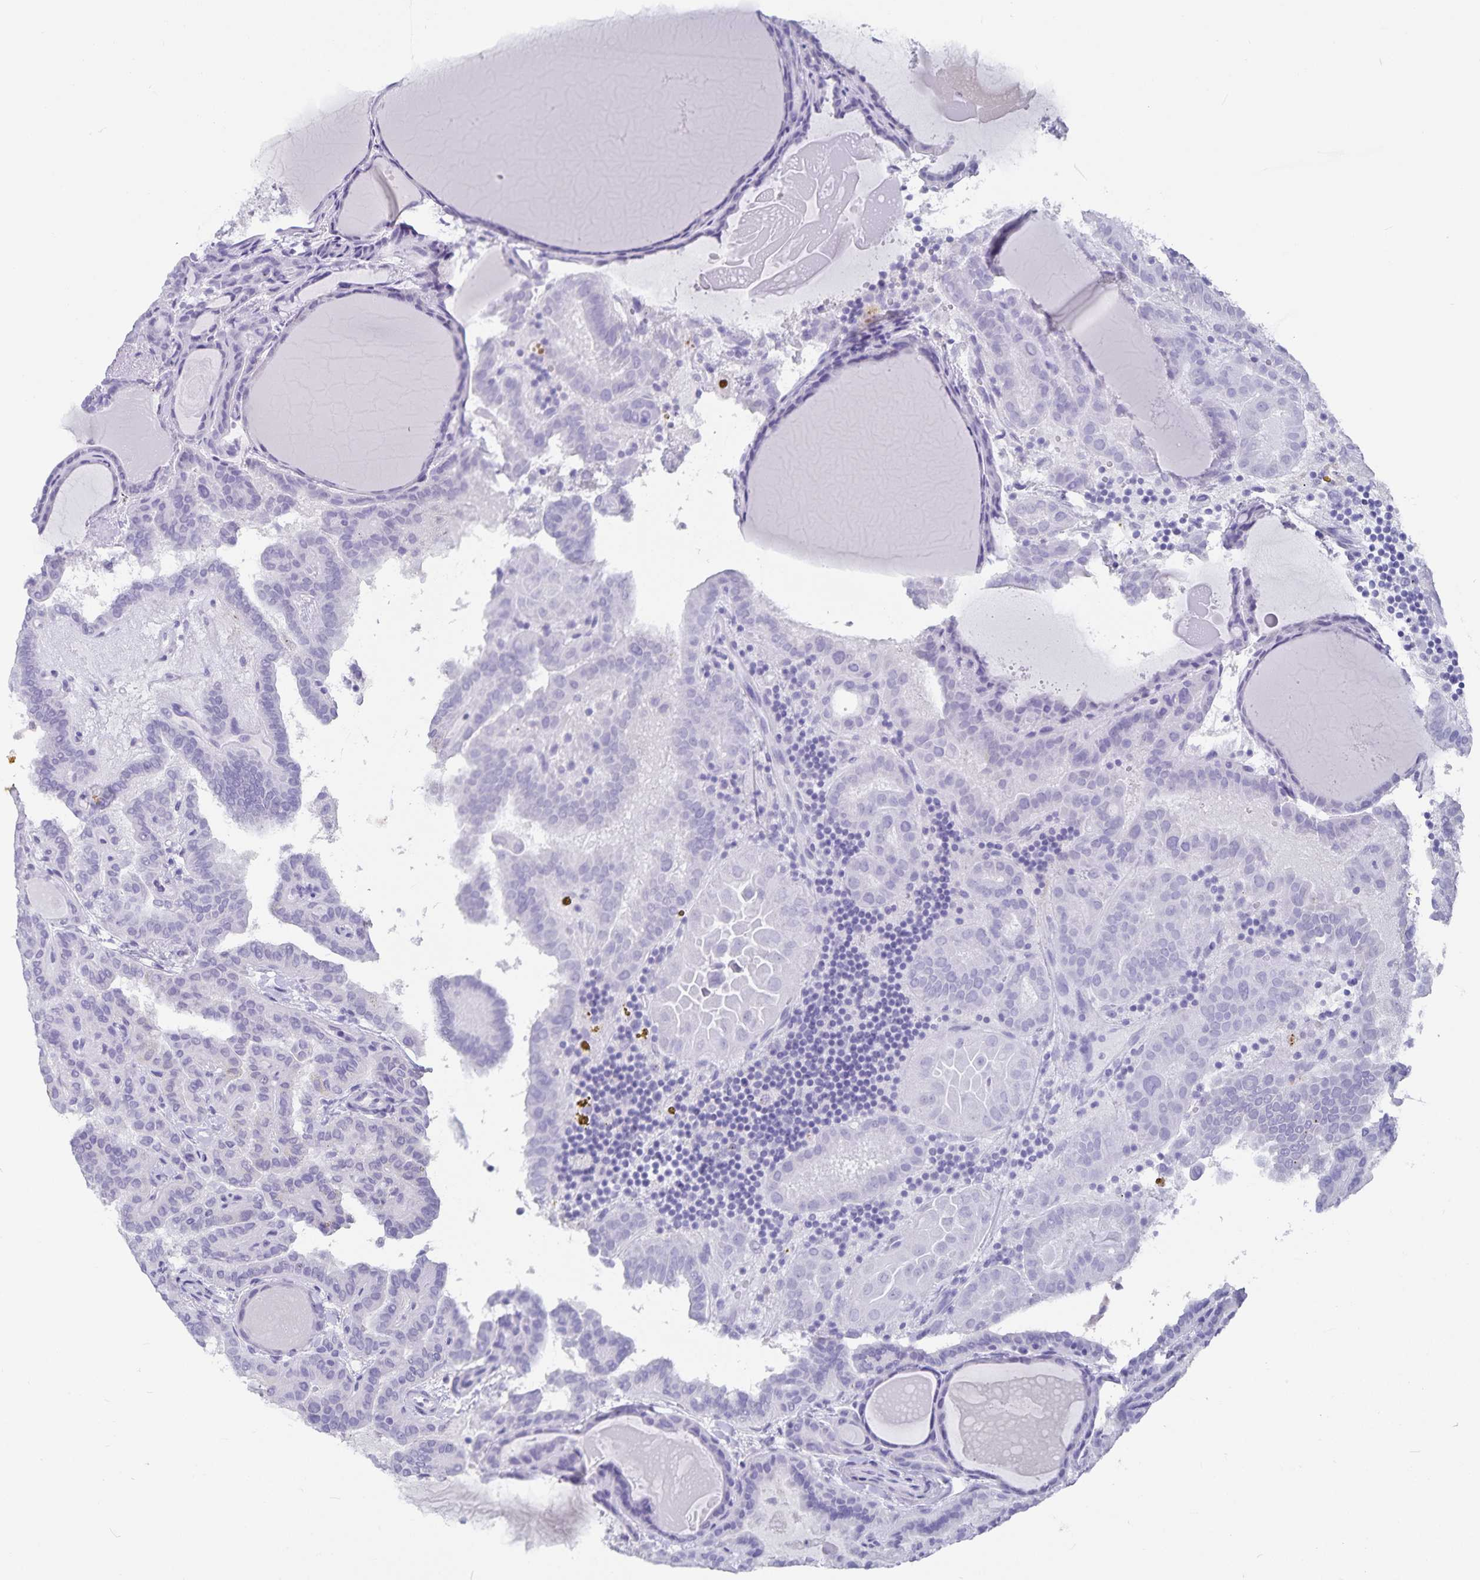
{"staining": {"intensity": "negative", "quantity": "none", "location": "none"}, "tissue": "thyroid cancer", "cell_type": "Tumor cells", "image_type": "cancer", "snomed": [{"axis": "morphology", "description": "Papillary adenocarcinoma, NOS"}, {"axis": "topography", "description": "Thyroid gland"}], "caption": "The immunohistochemistry photomicrograph has no significant staining in tumor cells of thyroid cancer (papillary adenocarcinoma) tissue. The staining is performed using DAB (3,3'-diaminobenzidine) brown chromogen with nuclei counter-stained in using hematoxylin.", "gene": "PLAC1", "patient": {"sex": "female", "age": 46}}